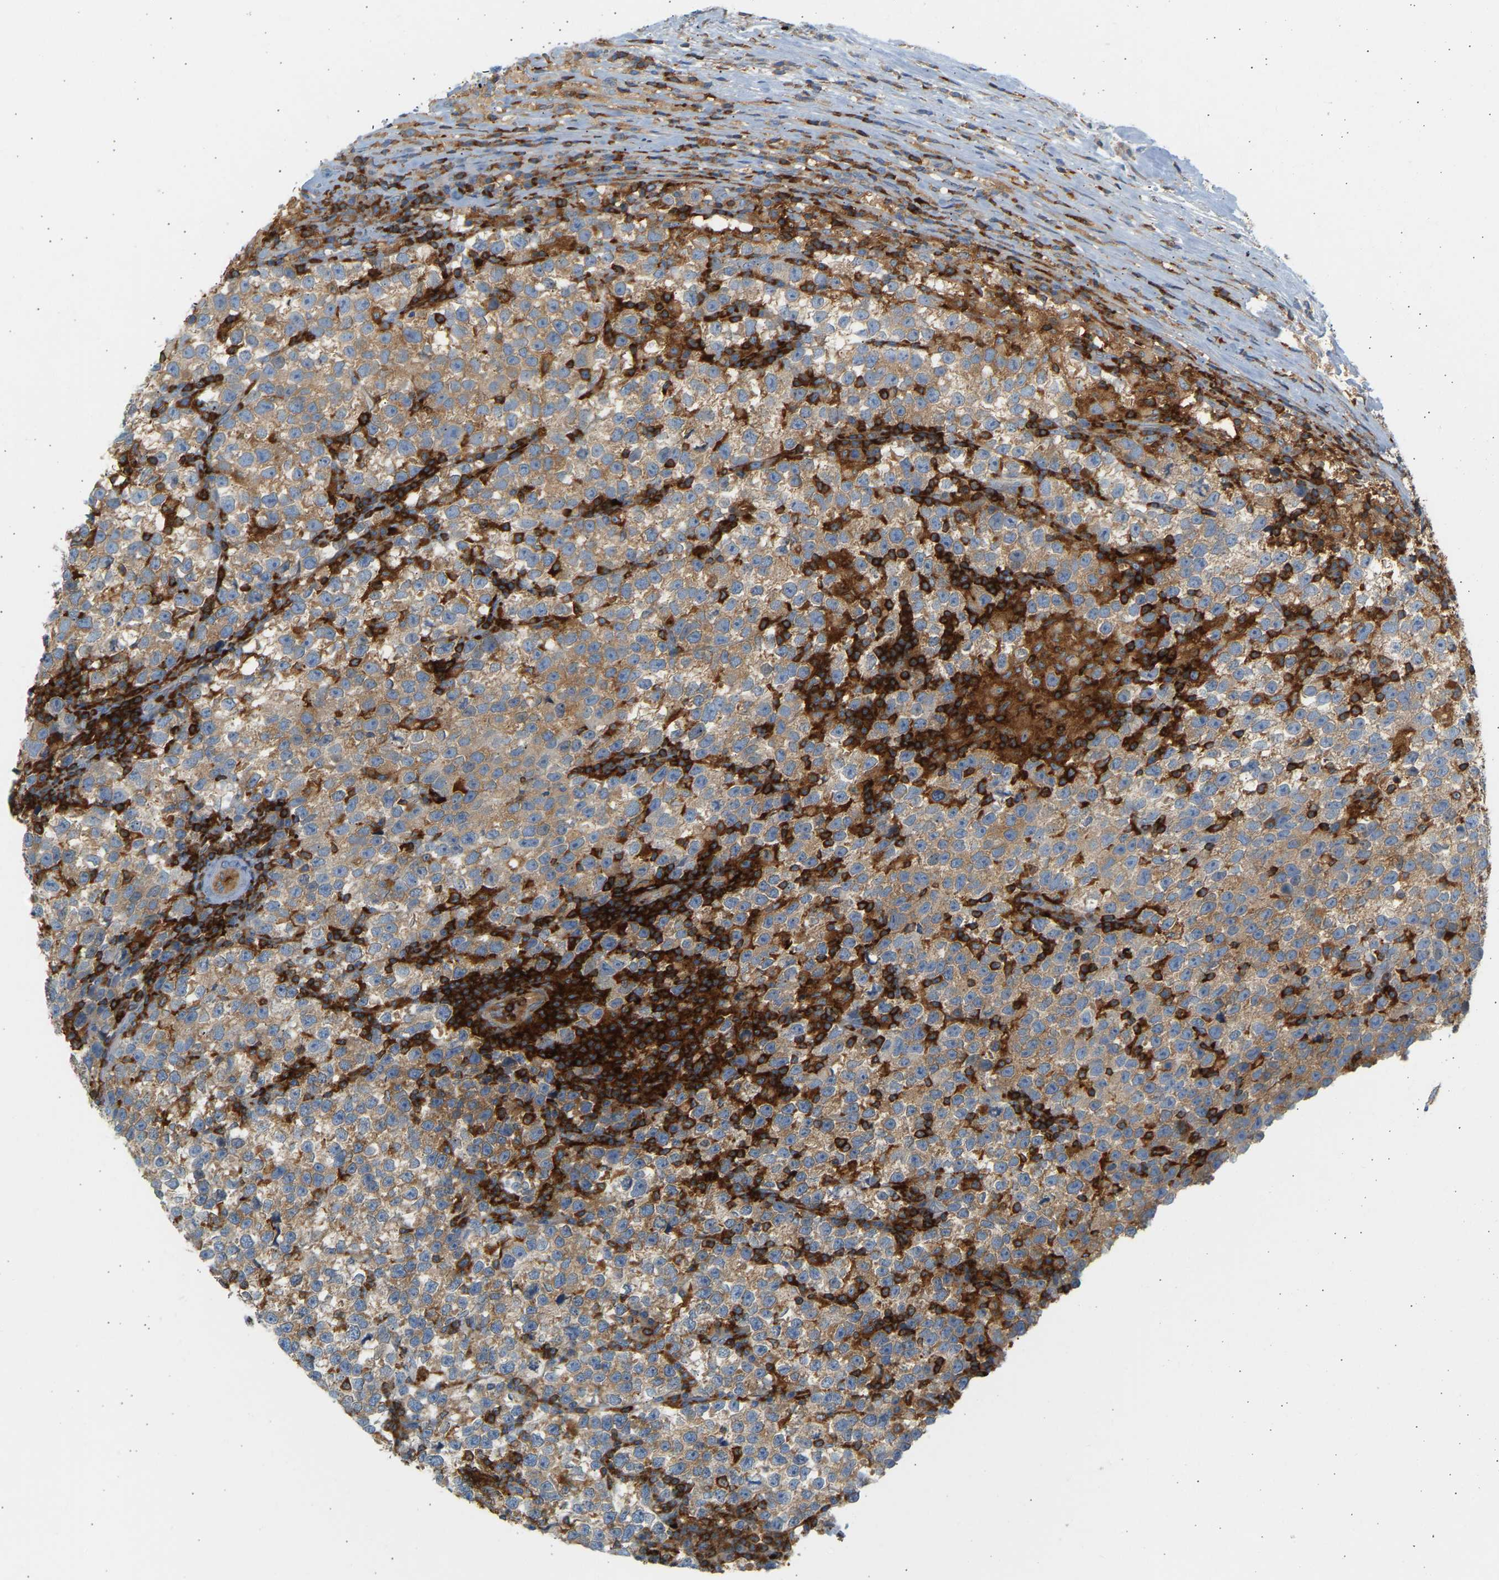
{"staining": {"intensity": "moderate", "quantity": ">75%", "location": "cytoplasmic/membranous"}, "tissue": "testis cancer", "cell_type": "Tumor cells", "image_type": "cancer", "snomed": [{"axis": "morphology", "description": "Normal tissue, NOS"}, {"axis": "morphology", "description": "Seminoma, NOS"}, {"axis": "topography", "description": "Testis"}], "caption": "An immunohistochemistry (IHC) photomicrograph of tumor tissue is shown. Protein staining in brown shows moderate cytoplasmic/membranous positivity in seminoma (testis) within tumor cells.", "gene": "FNBP1", "patient": {"sex": "male", "age": 43}}